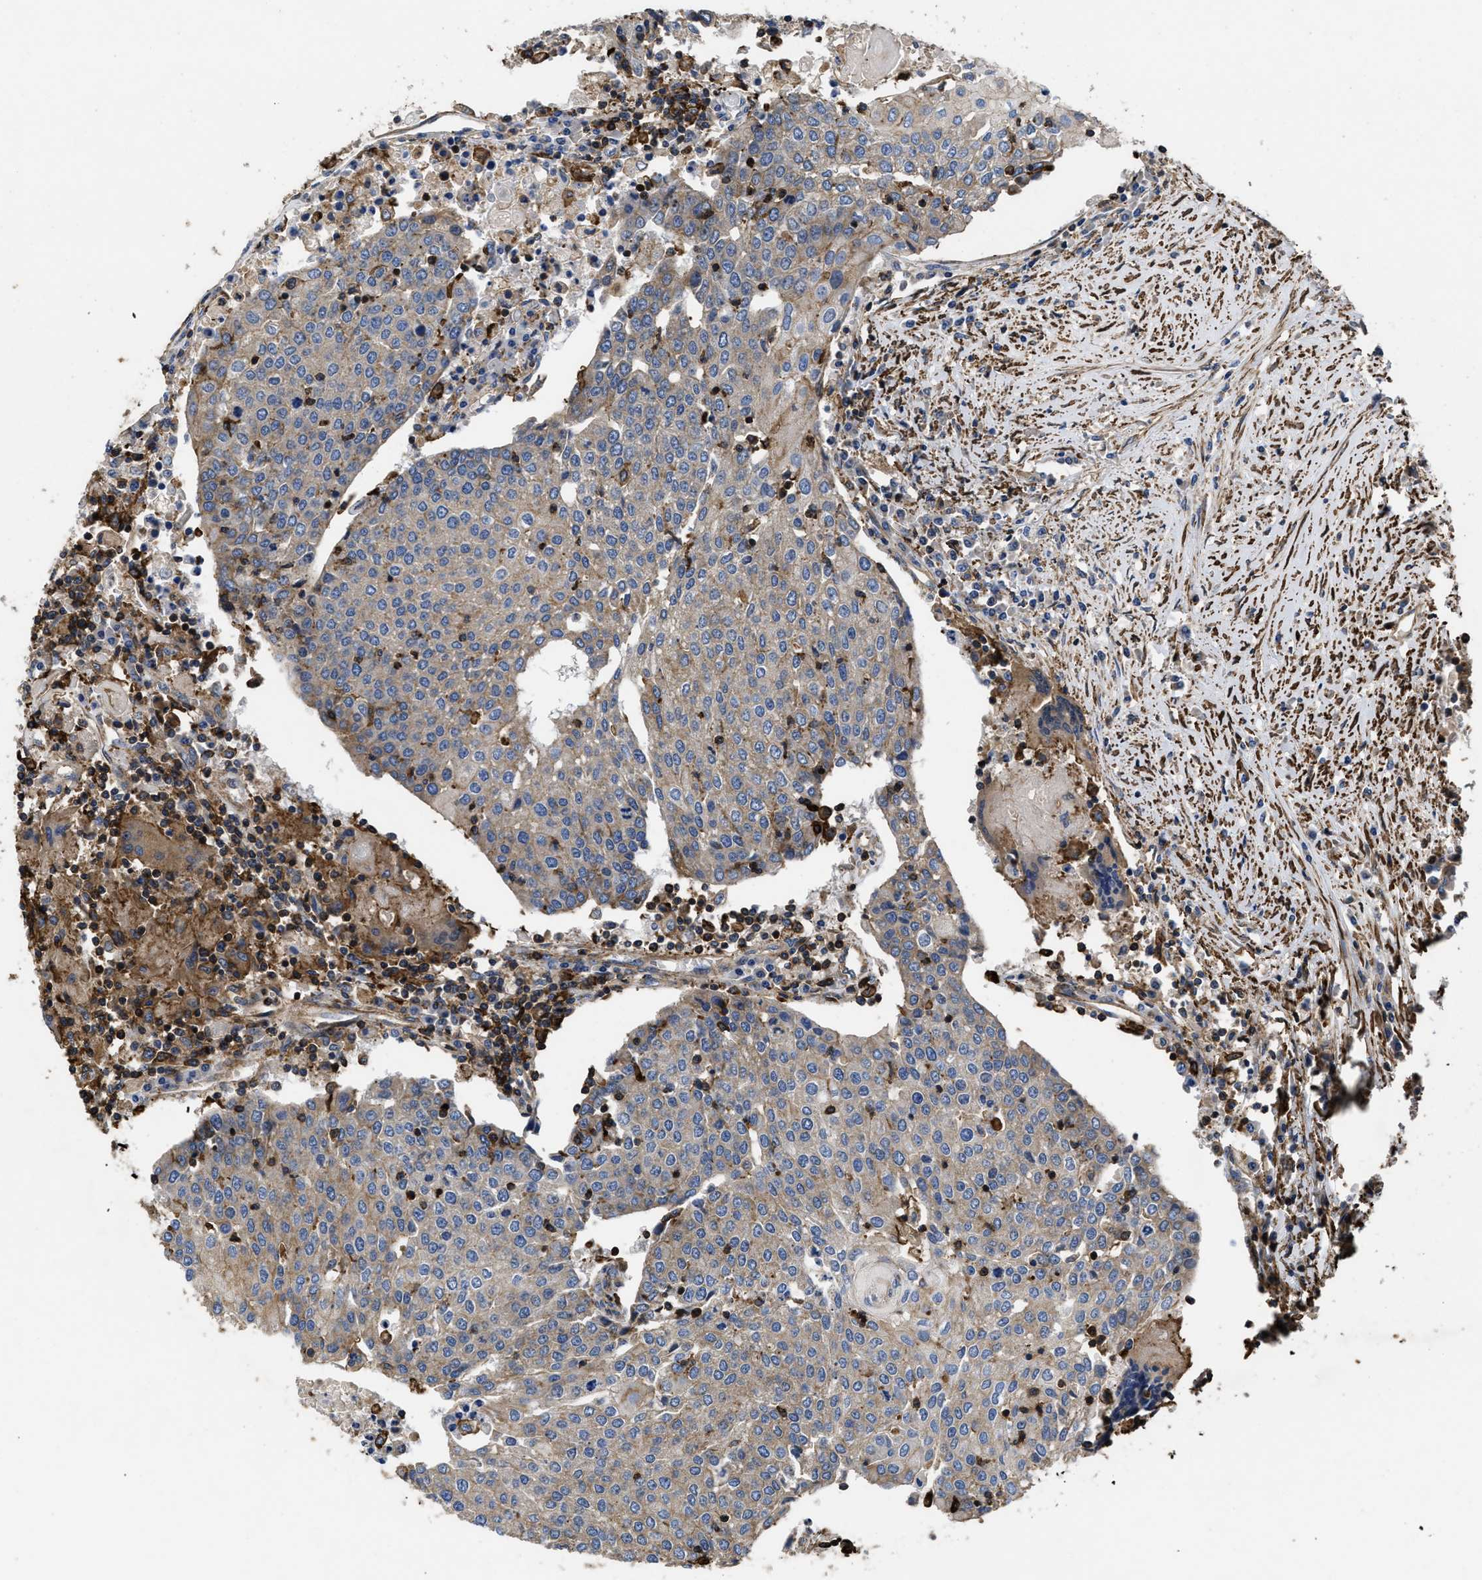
{"staining": {"intensity": "weak", "quantity": ">75%", "location": "cytoplasmic/membranous"}, "tissue": "urothelial cancer", "cell_type": "Tumor cells", "image_type": "cancer", "snomed": [{"axis": "morphology", "description": "Urothelial carcinoma, High grade"}, {"axis": "topography", "description": "Urinary bladder"}], "caption": "Urothelial carcinoma (high-grade) stained for a protein (brown) reveals weak cytoplasmic/membranous positive staining in approximately >75% of tumor cells.", "gene": "SCUBE2", "patient": {"sex": "female", "age": 85}}